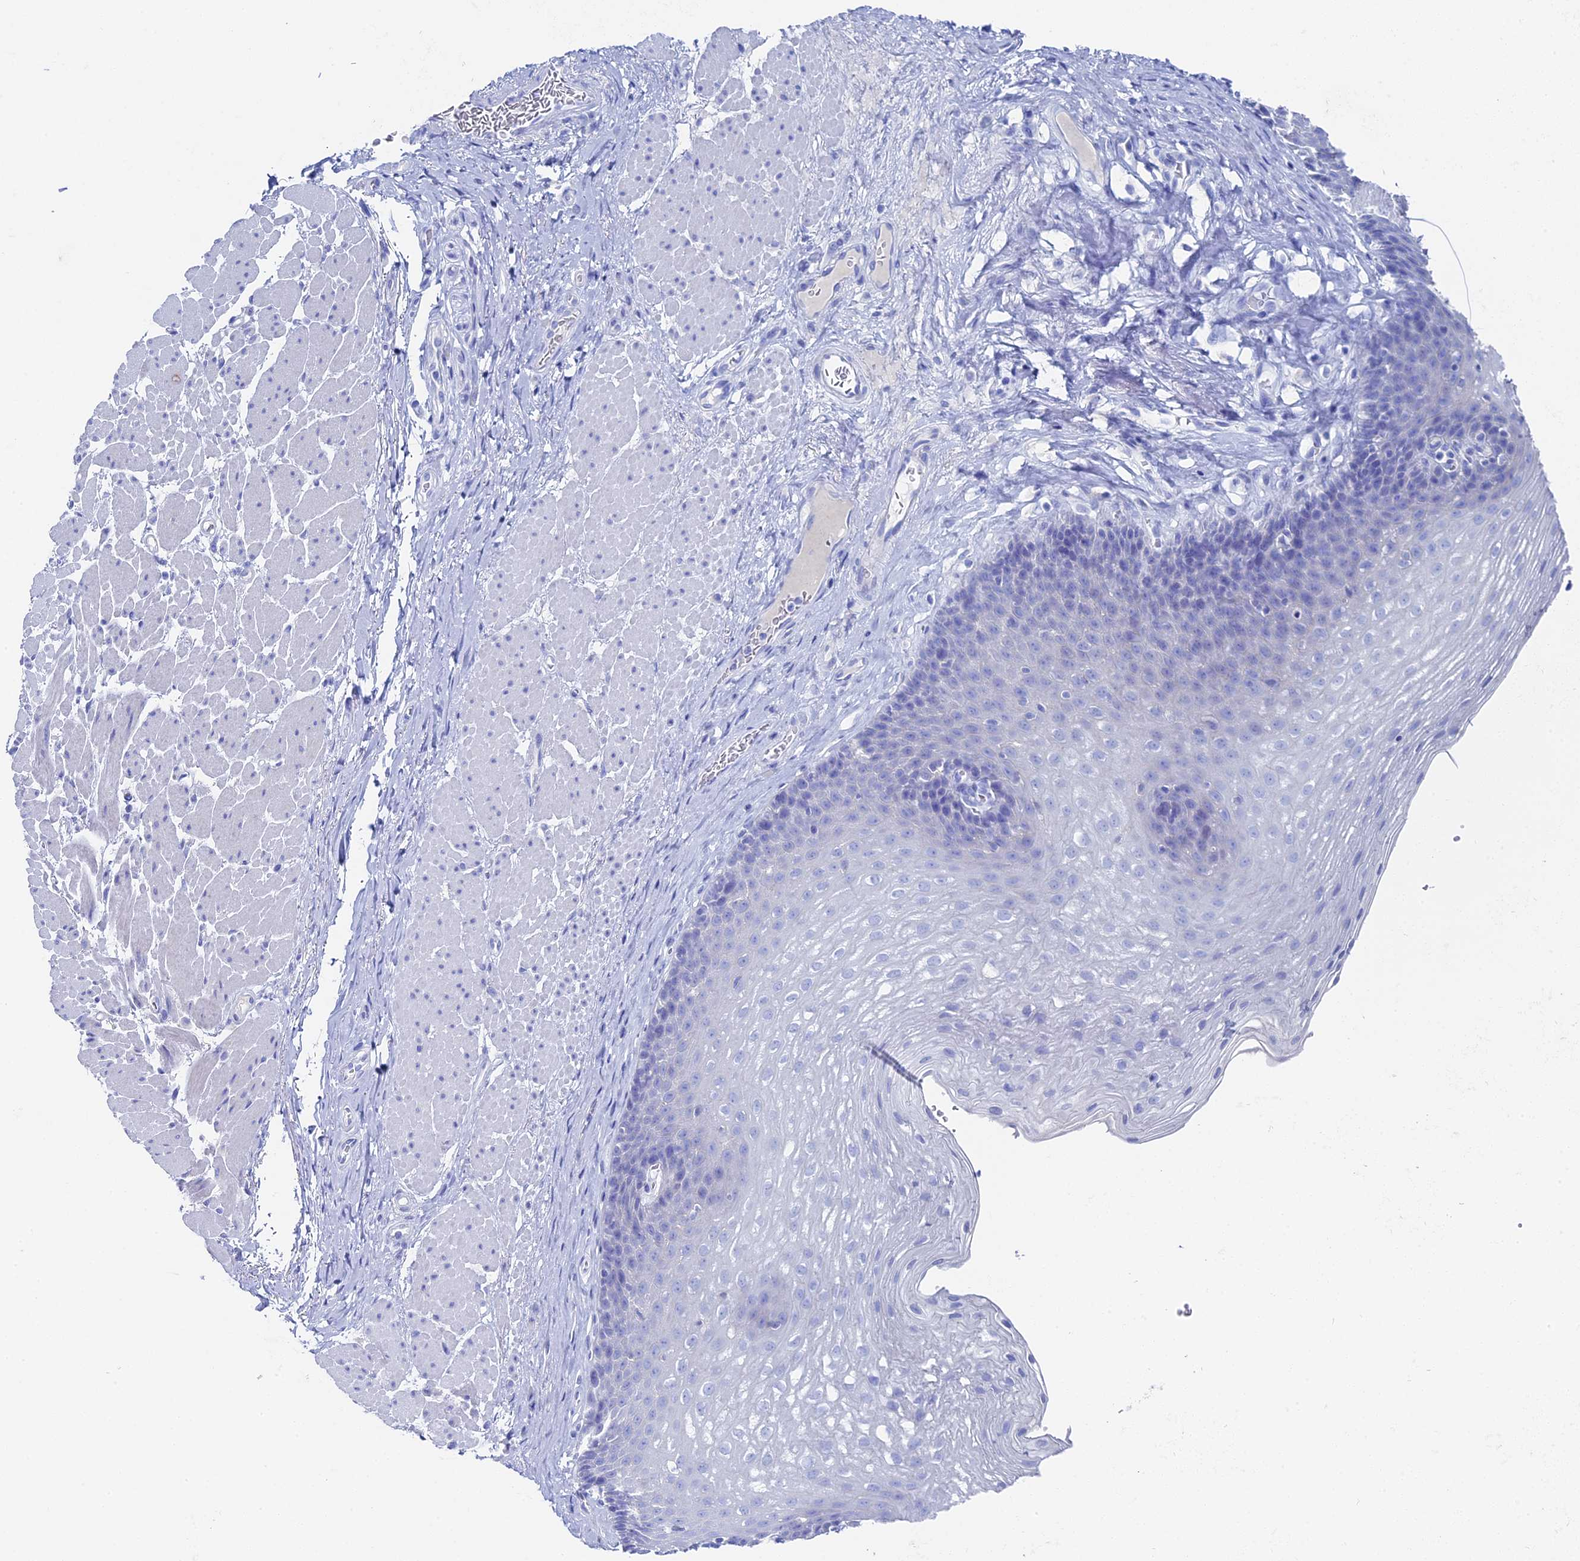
{"staining": {"intensity": "negative", "quantity": "none", "location": "none"}, "tissue": "esophagus", "cell_type": "Squamous epithelial cells", "image_type": "normal", "snomed": [{"axis": "morphology", "description": "Normal tissue, NOS"}, {"axis": "topography", "description": "Esophagus"}], "caption": "Squamous epithelial cells are negative for brown protein staining in unremarkable esophagus.", "gene": "UNC119", "patient": {"sex": "female", "age": 66}}